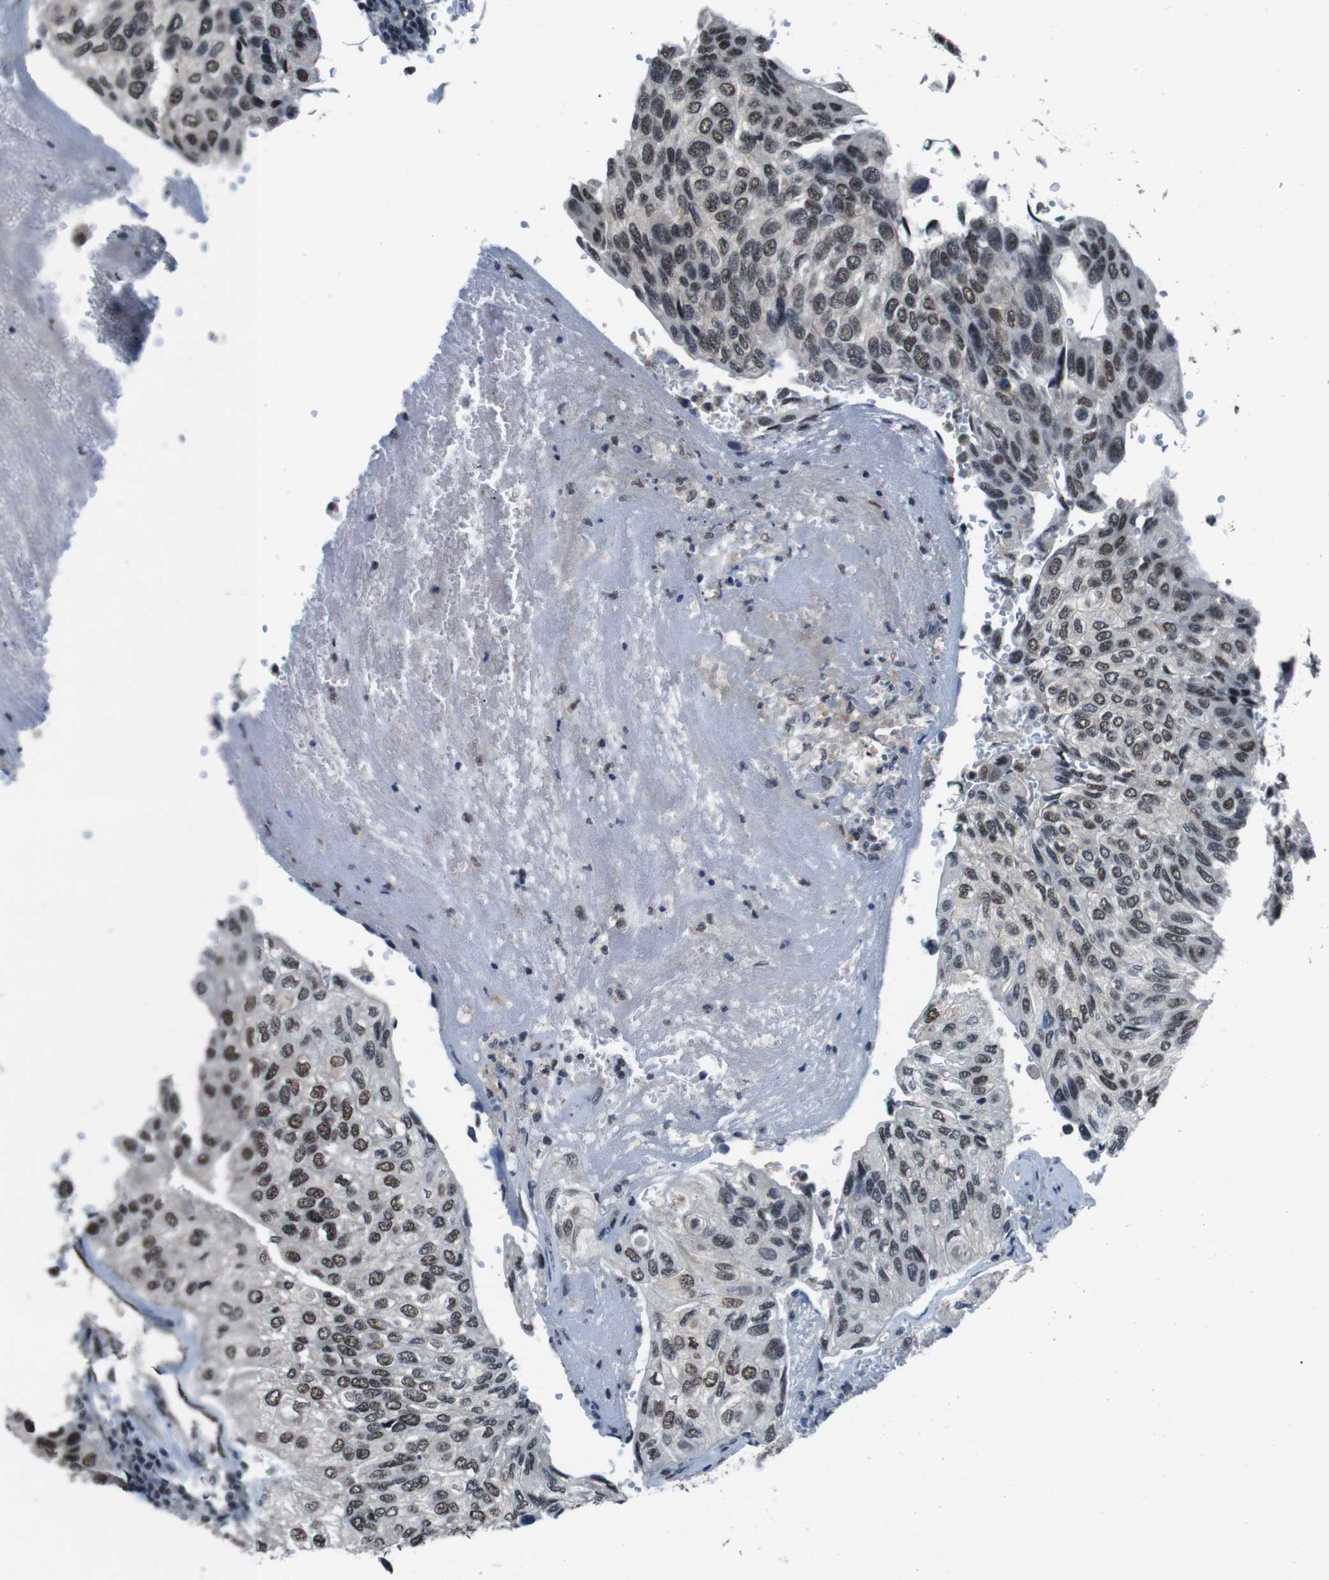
{"staining": {"intensity": "moderate", "quantity": ">75%", "location": "nuclear"}, "tissue": "urothelial cancer", "cell_type": "Tumor cells", "image_type": "cancer", "snomed": [{"axis": "morphology", "description": "Urothelial carcinoma, High grade"}, {"axis": "topography", "description": "Urinary bladder"}], "caption": "Human high-grade urothelial carcinoma stained for a protein (brown) demonstrates moderate nuclear positive expression in about >75% of tumor cells.", "gene": "NR4A2", "patient": {"sex": "male", "age": 66}}